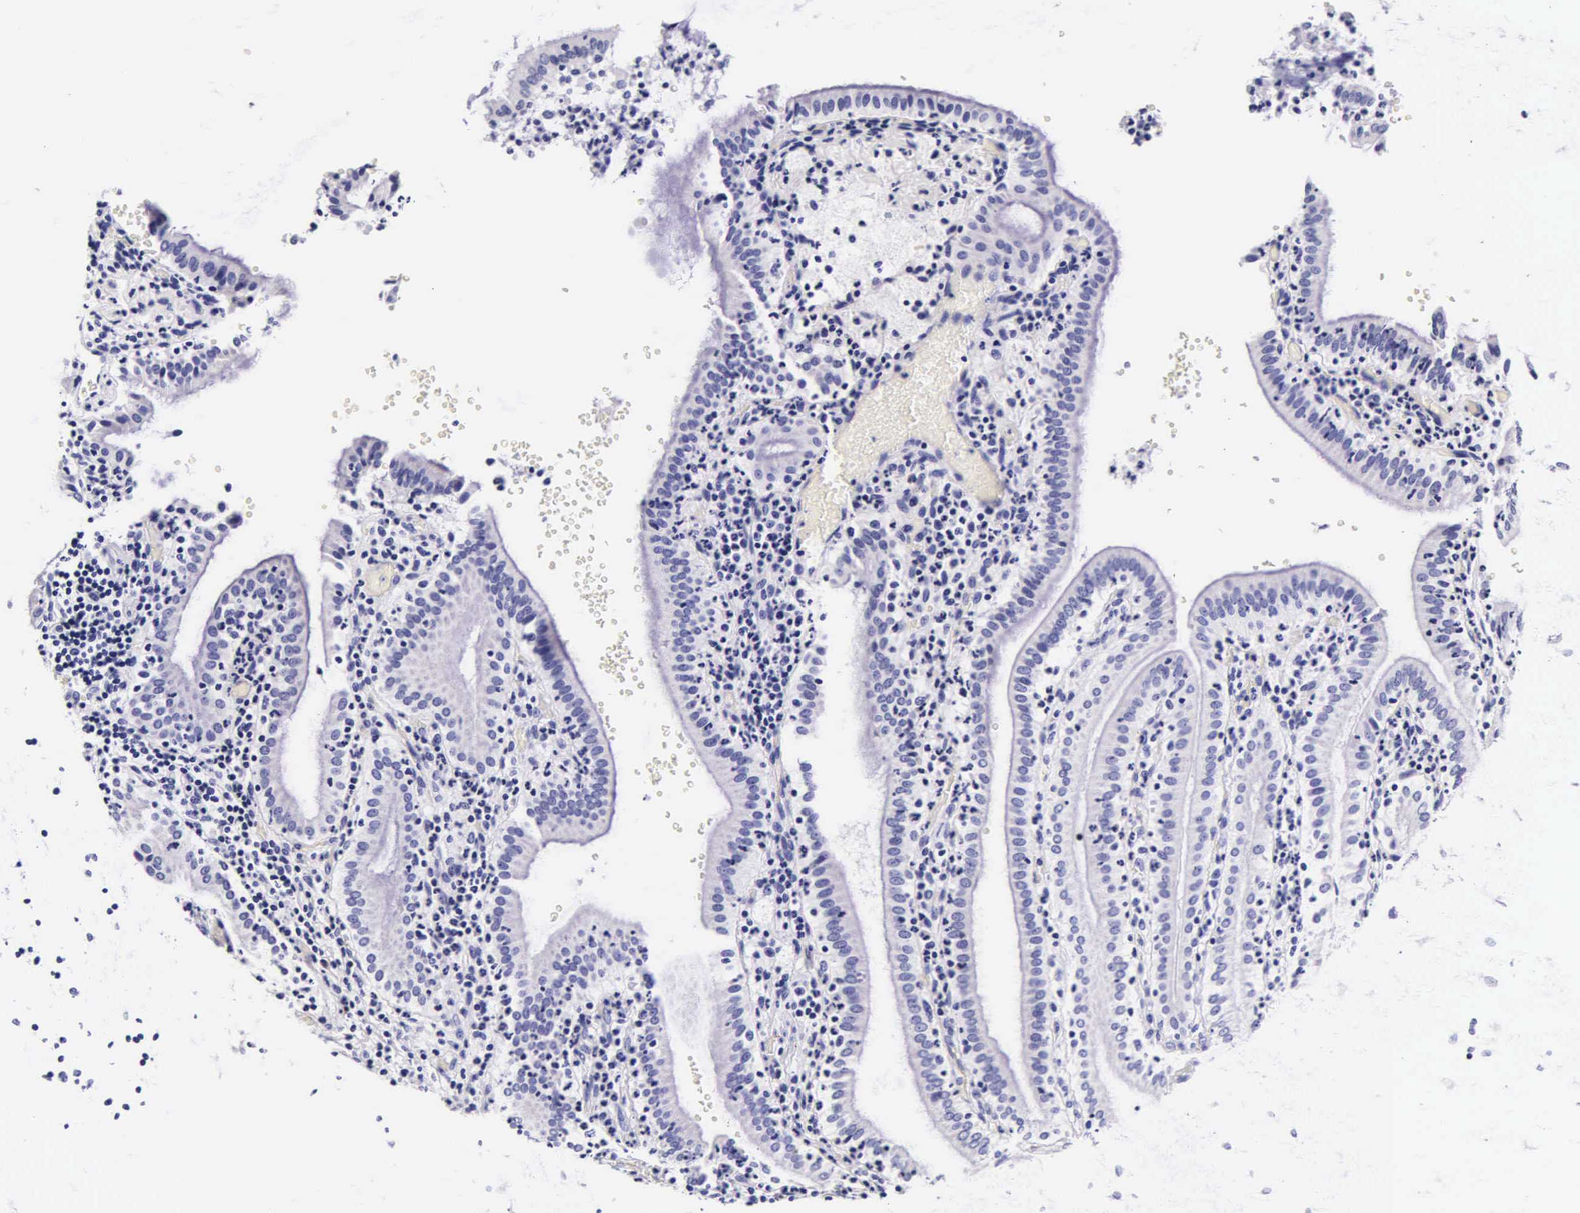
{"staining": {"intensity": "negative", "quantity": "none", "location": "none"}, "tissue": "gallbladder", "cell_type": "Glandular cells", "image_type": "normal", "snomed": [{"axis": "morphology", "description": "Normal tissue, NOS"}, {"axis": "topography", "description": "Gallbladder"}], "caption": "High magnification brightfield microscopy of normal gallbladder stained with DAB (3,3'-diaminobenzidine) (brown) and counterstained with hematoxylin (blue): glandular cells show no significant positivity. (DAB (3,3'-diaminobenzidine) immunohistochemistry, high magnification).", "gene": "DGCR2", "patient": {"sex": "male", "age": 59}}